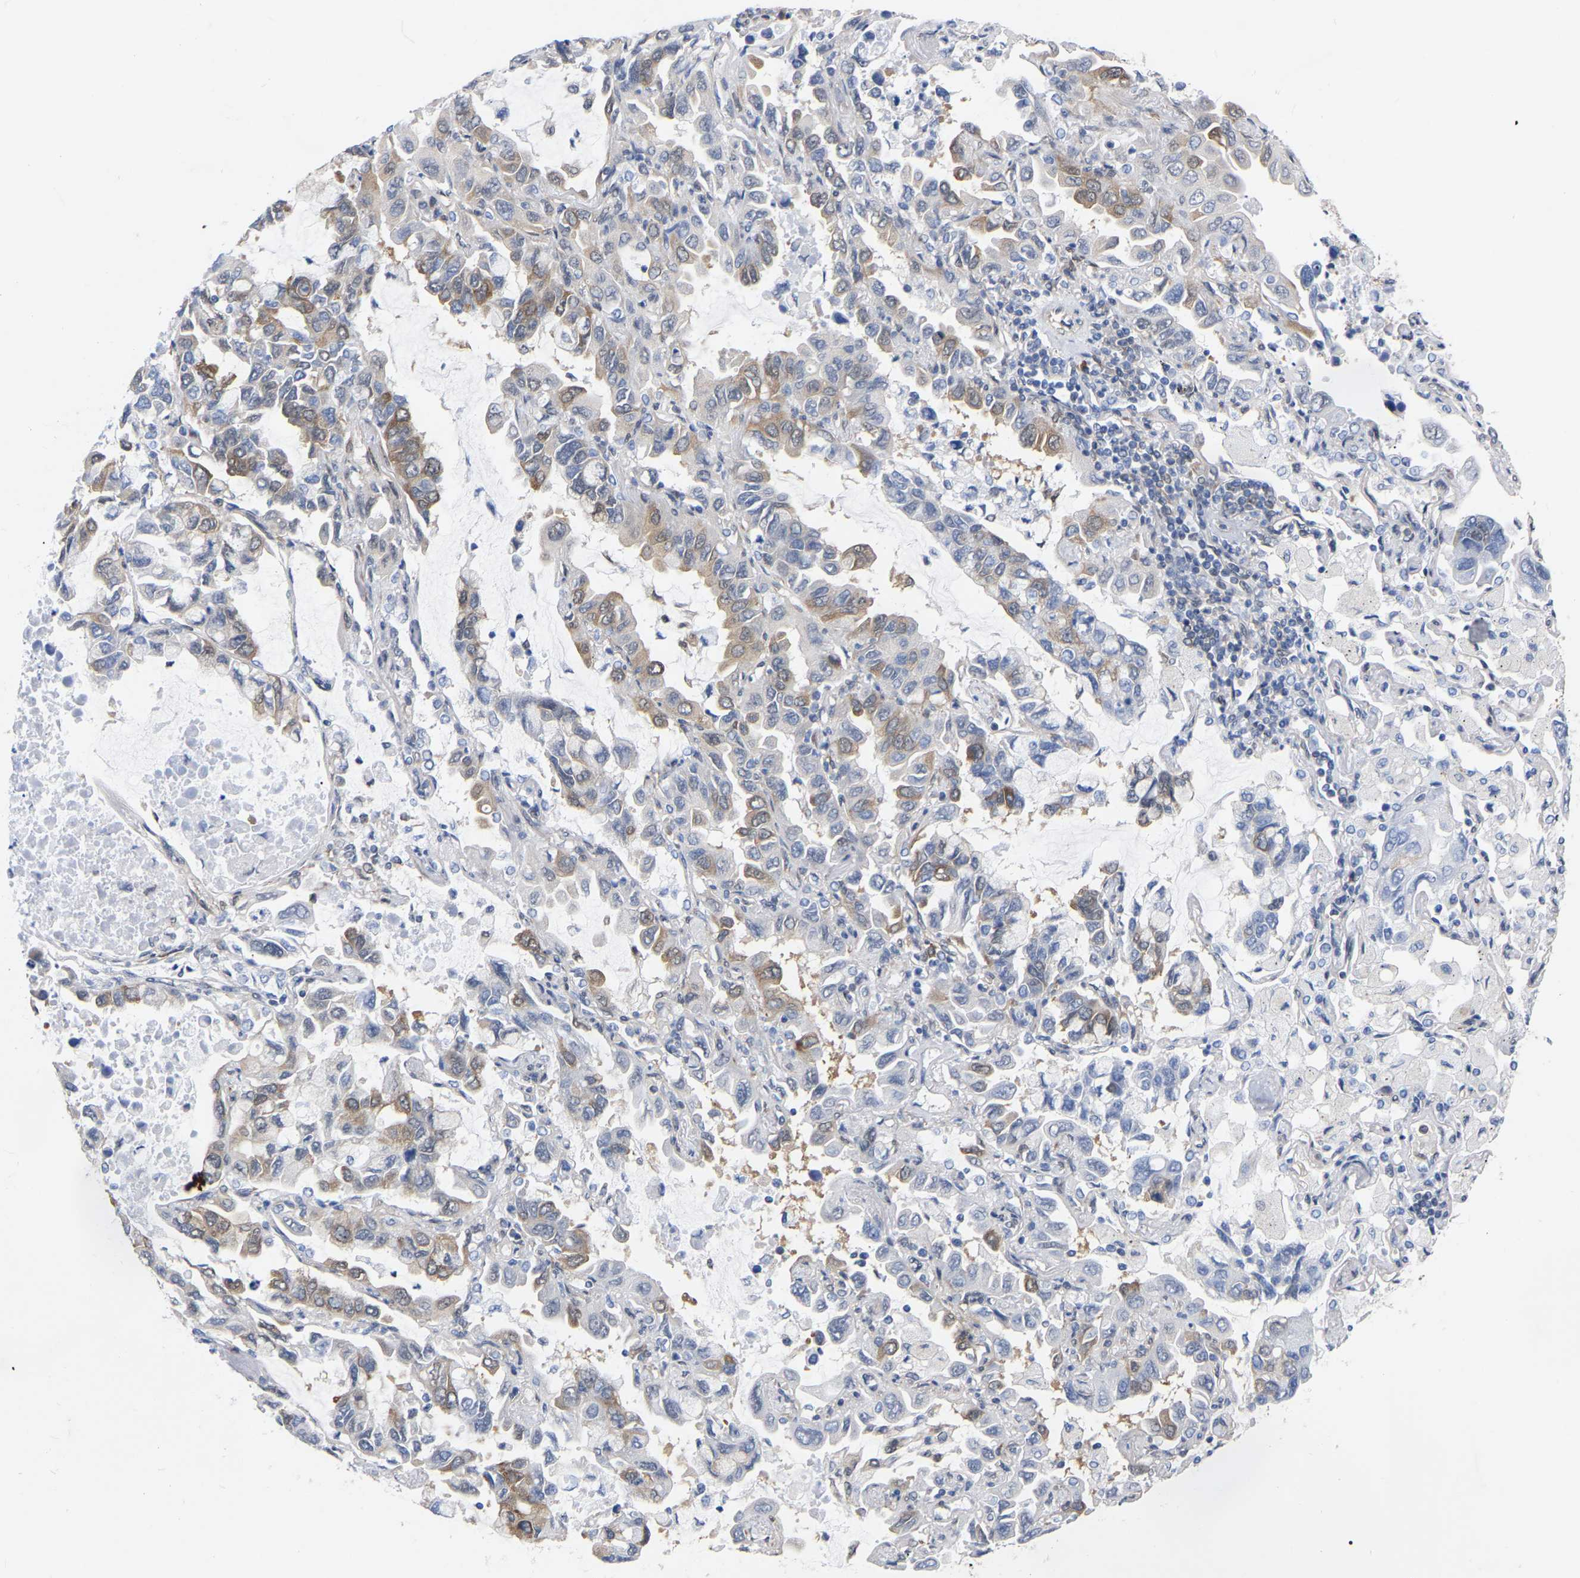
{"staining": {"intensity": "moderate", "quantity": "<25%", "location": "cytoplasmic/membranous"}, "tissue": "lung cancer", "cell_type": "Tumor cells", "image_type": "cancer", "snomed": [{"axis": "morphology", "description": "Adenocarcinoma, NOS"}, {"axis": "topography", "description": "Lung"}], "caption": "Protein staining of adenocarcinoma (lung) tissue demonstrates moderate cytoplasmic/membranous staining in about <25% of tumor cells.", "gene": "UBE4B", "patient": {"sex": "male", "age": 64}}